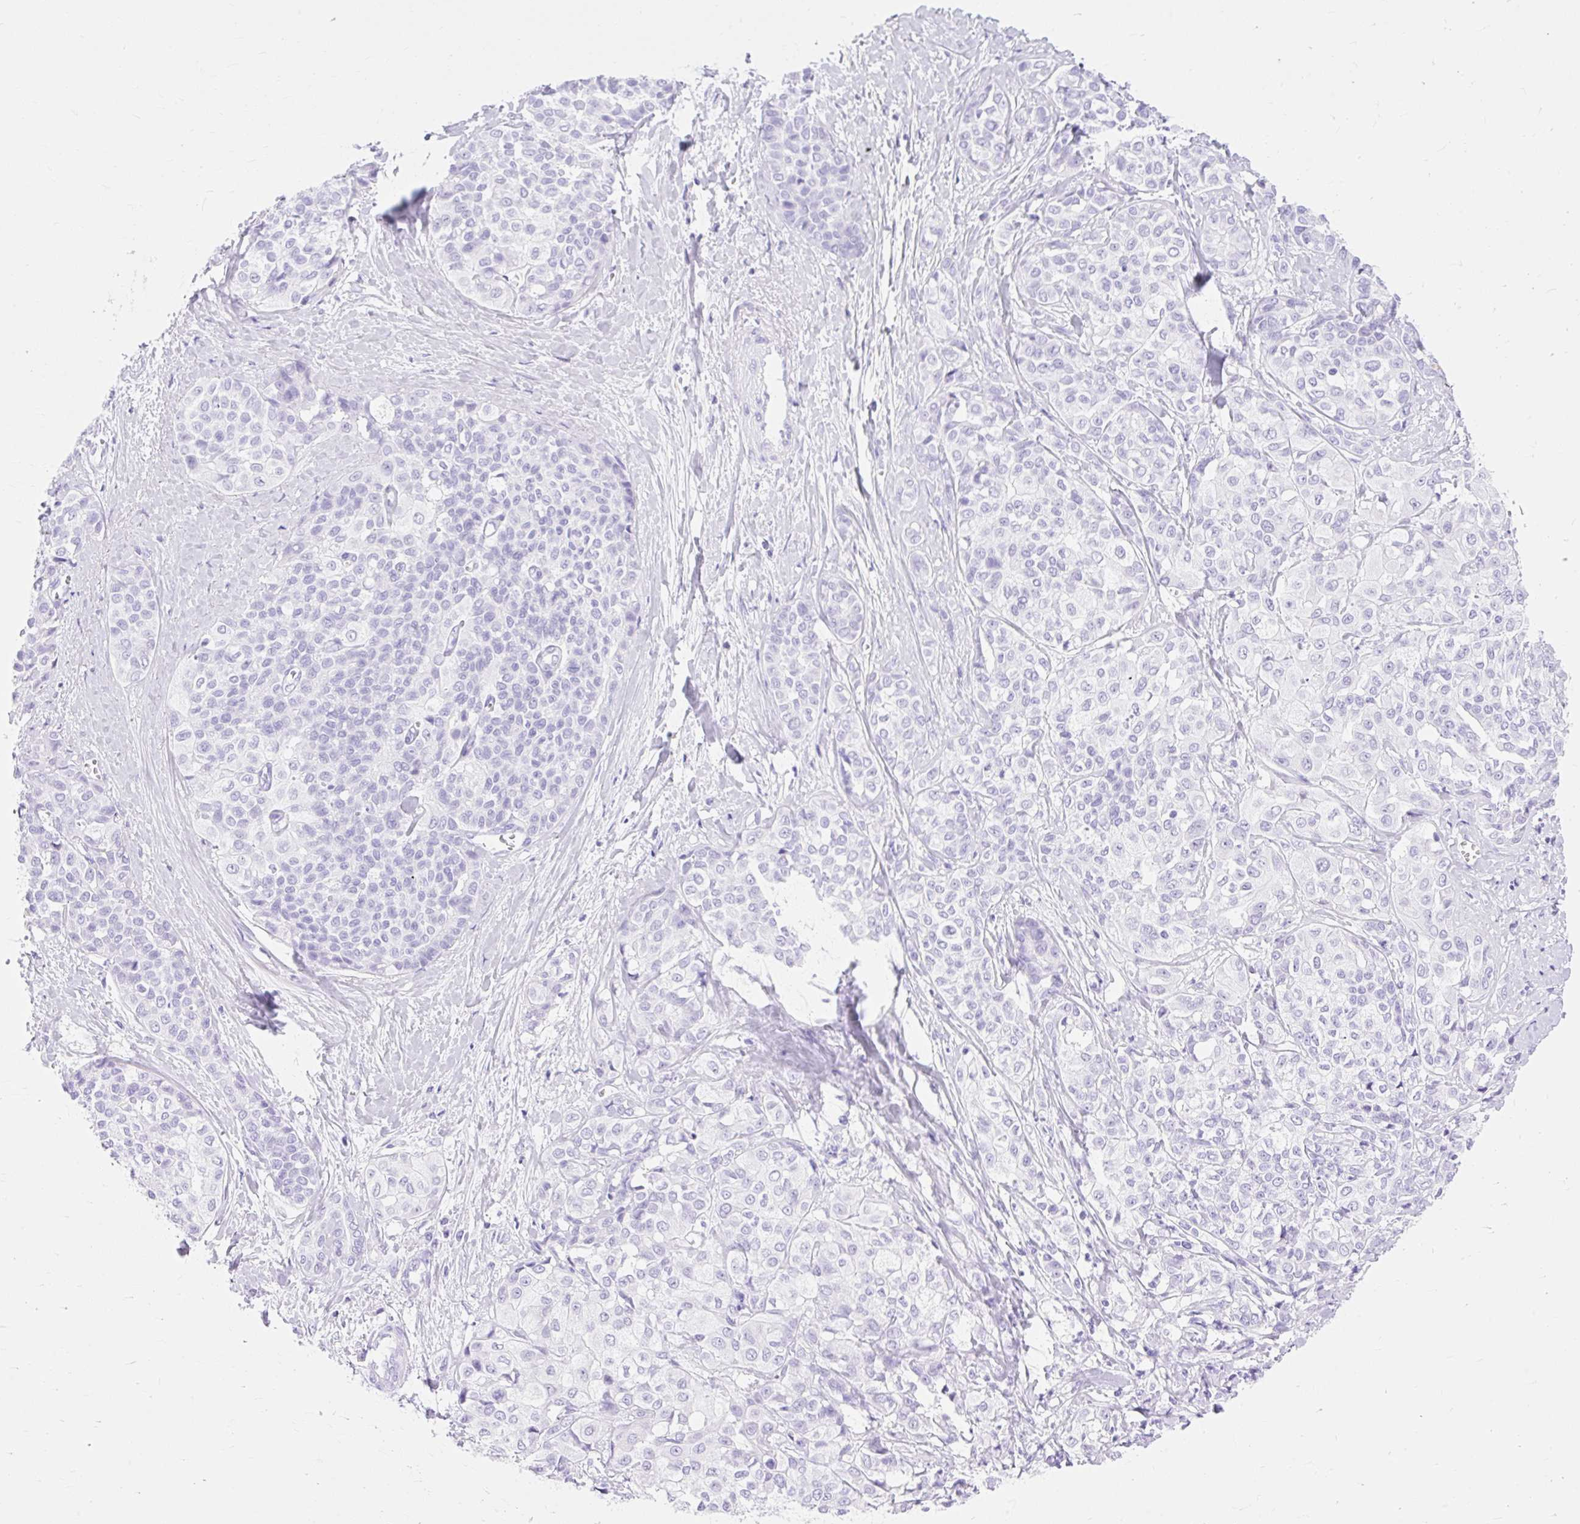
{"staining": {"intensity": "negative", "quantity": "none", "location": "none"}, "tissue": "liver cancer", "cell_type": "Tumor cells", "image_type": "cancer", "snomed": [{"axis": "morphology", "description": "Cholangiocarcinoma"}, {"axis": "topography", "description": "Liver"}], "caption": "This is an IHC histopathology image of human cholangiocarcinoma (liver). There is no positivity in tumor cells.", "gene": "MBP", "patient": {"sex": "female", "age": 77}}